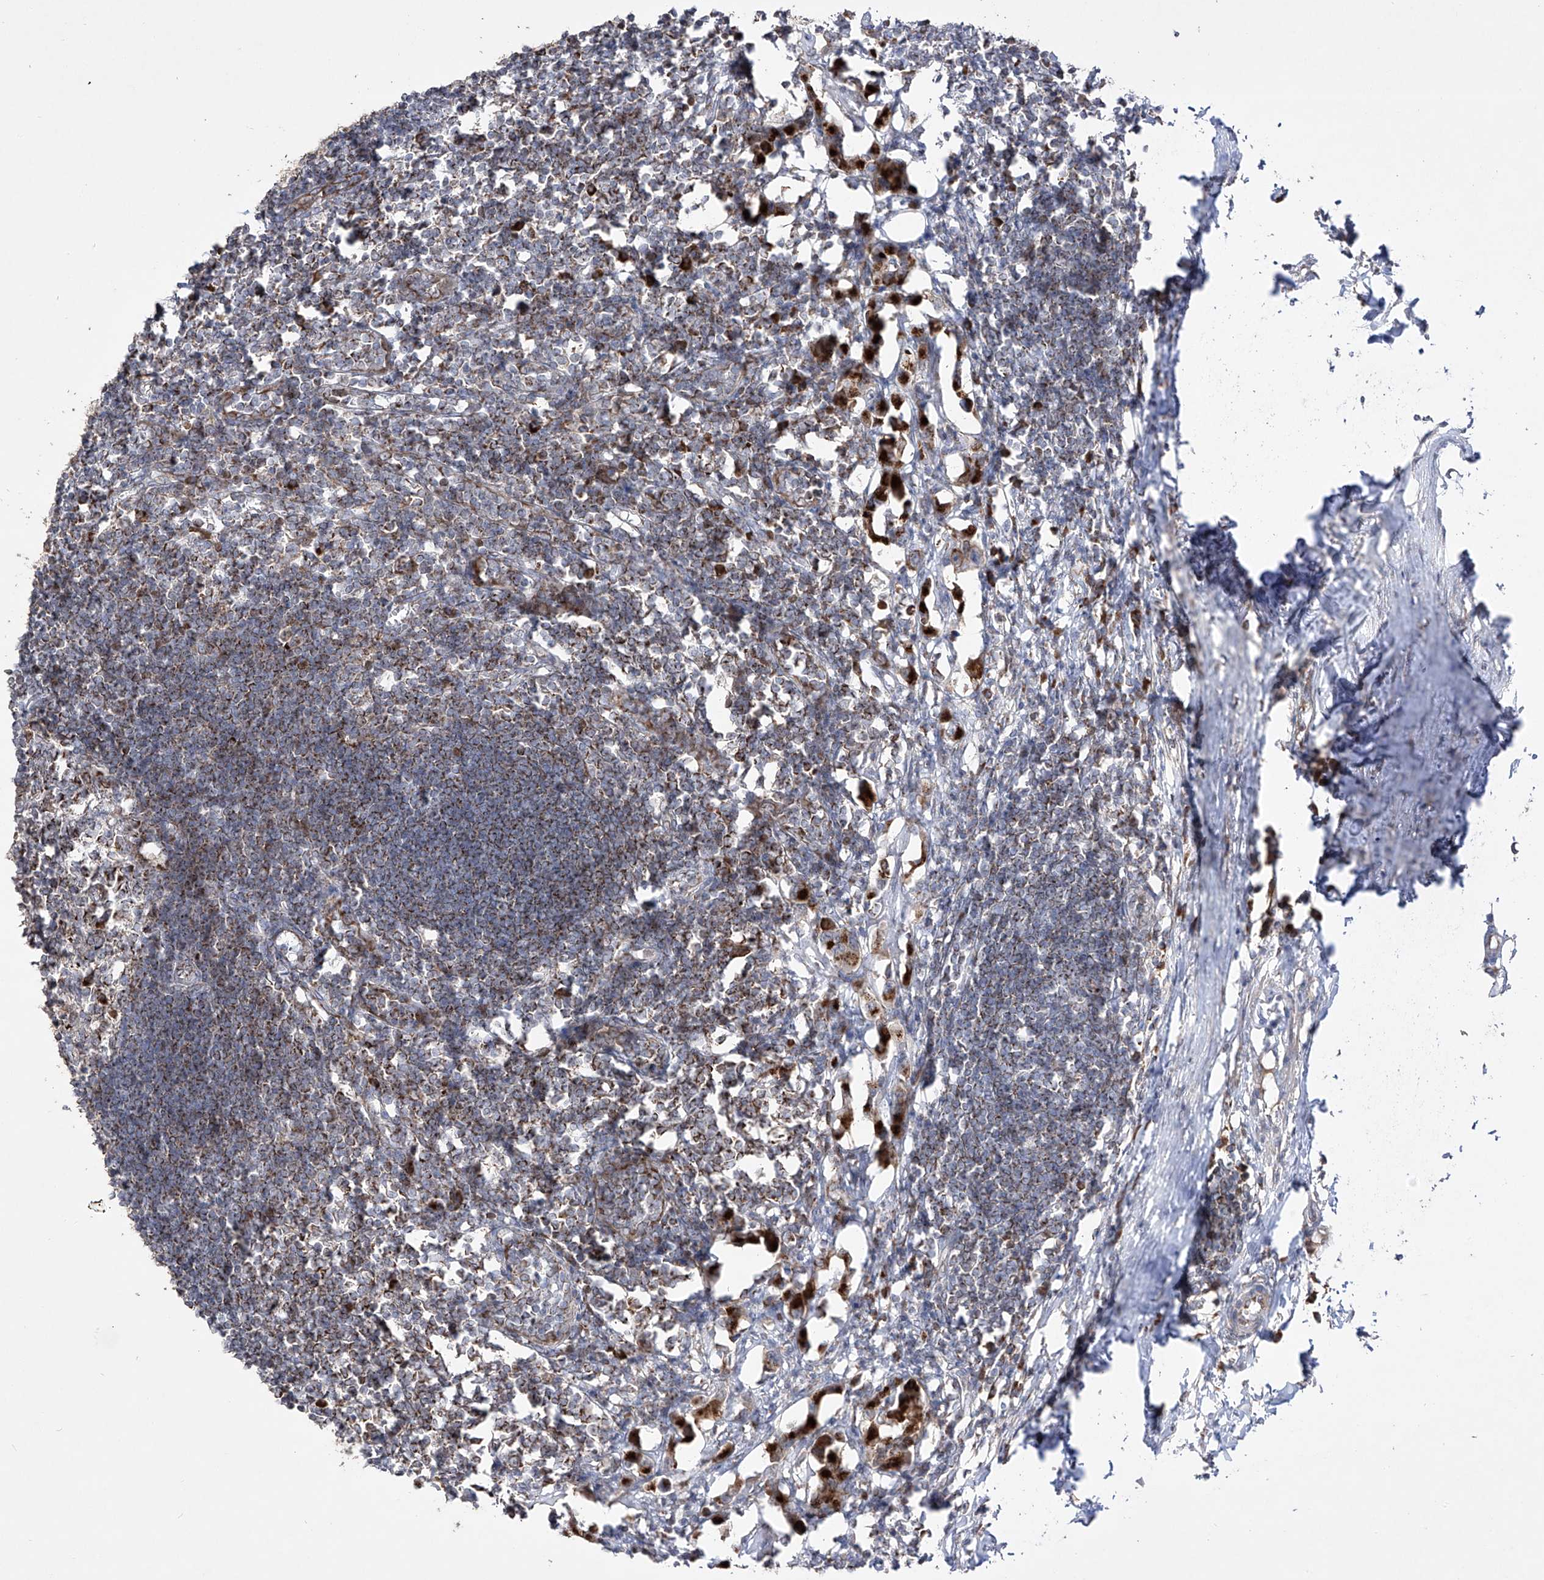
{"staining": {"intensity": "moderate", "quantity": "25%-75%", "location": "cytoplasmic/membranous"}, "tissue": "lymph node", "cell_type": "Germinal center cells", "image_type": "normal", "snomed": [{"axis": "morphology", "description": "Normal tissue, NOS"}, {"axis": "morphology", "description": "Malignant melanoma, Metastatic site"}, {"axis": "topography", "description": "Lymph node"}], "caption": "Lymph node stained with DAB immunohistochemistry (IHC) exhibits medium levels of moderate cytoplasmic/membranous positivity in approximately 25%-75% of germinal center cells. Nuclei are stained in blue.", "gene": "YKT6", "patient": {"sex": "male", "age": 41}}